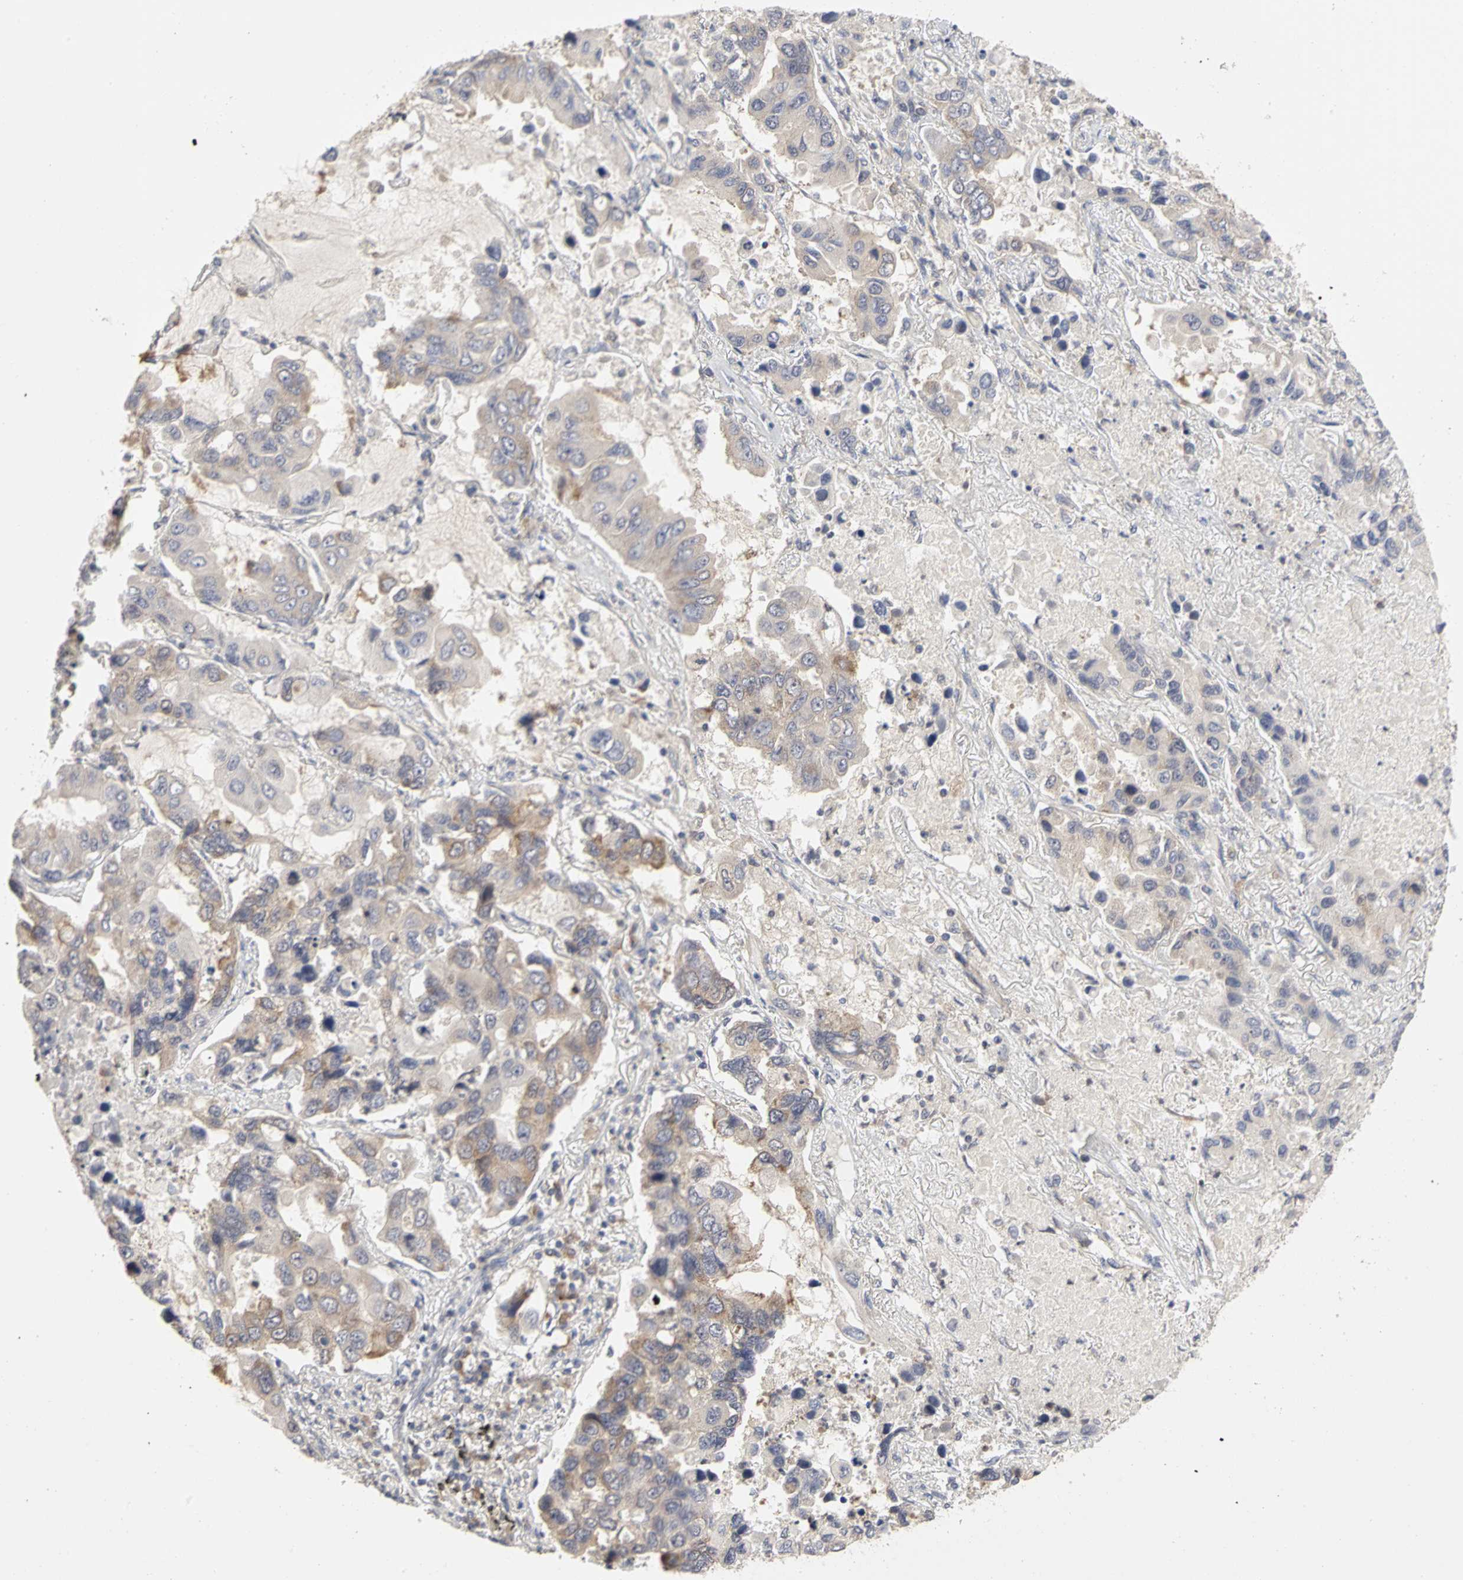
{"staining": {"intensity": "weak", "quantity": "25%-75%", "location": "cytoplasmic/membranous"}, "tissue": "lung cancer", "cell_type": "Tumor cells", "image_type": "cancer", "snomed": [{"axis": "morphology", "description": "Adenocarcinoma, NOS"}, {"axis": "topography", "description": "Lung"}], "caption": "A histopathology image of lung adenocarcinoma stained for a protein shows weak cytoplasmic/membranous brown staining in tumor cells.", "gene": "IRAK1", "patient": {"sex": "male", "age": 64}}